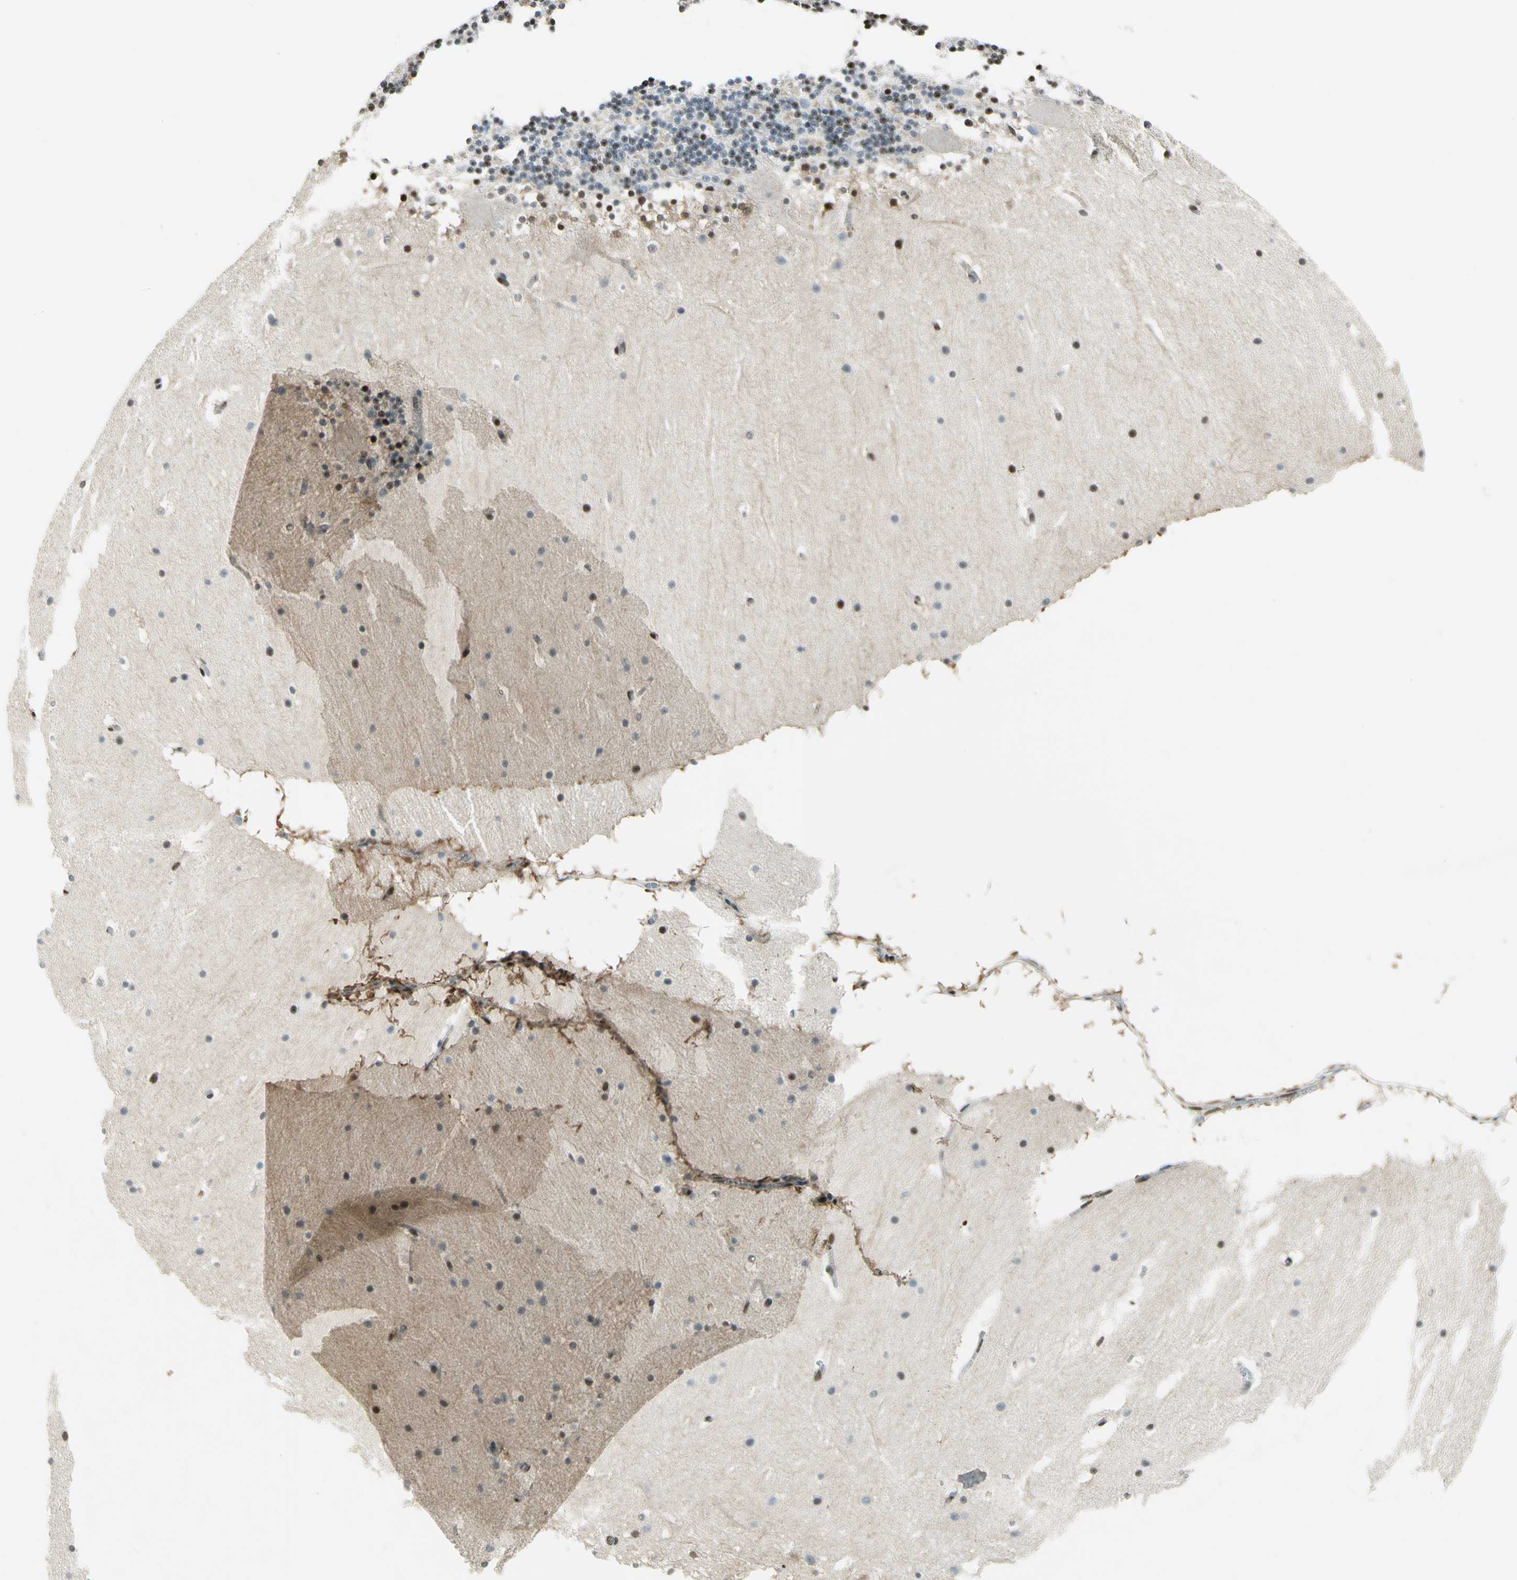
{"staining": {"intensity": "weak", "quantity": "25%-75%", "location": "cytoplasmic/membranous,nuclear"}, "tissue": "cerebellum", "cell_type": "Cells in granular layer", "image_type": "normal", "snomed": [{"axis": "morphology", "description": "Normal tissue, NOS"}, {"axis": "topography", "description": "Cerebellum"}], "caption": "Immunohistochemistry (IHC) micrograph of benign cerebellum stained for a protein (brown), which reveals low levels of weak cytoplasmic/membranous,nuclear expression in approximately 25%-75% of cells in granular layer.", "gene": "LGALS3", "patient": {"sex": "male", "age": 45}}